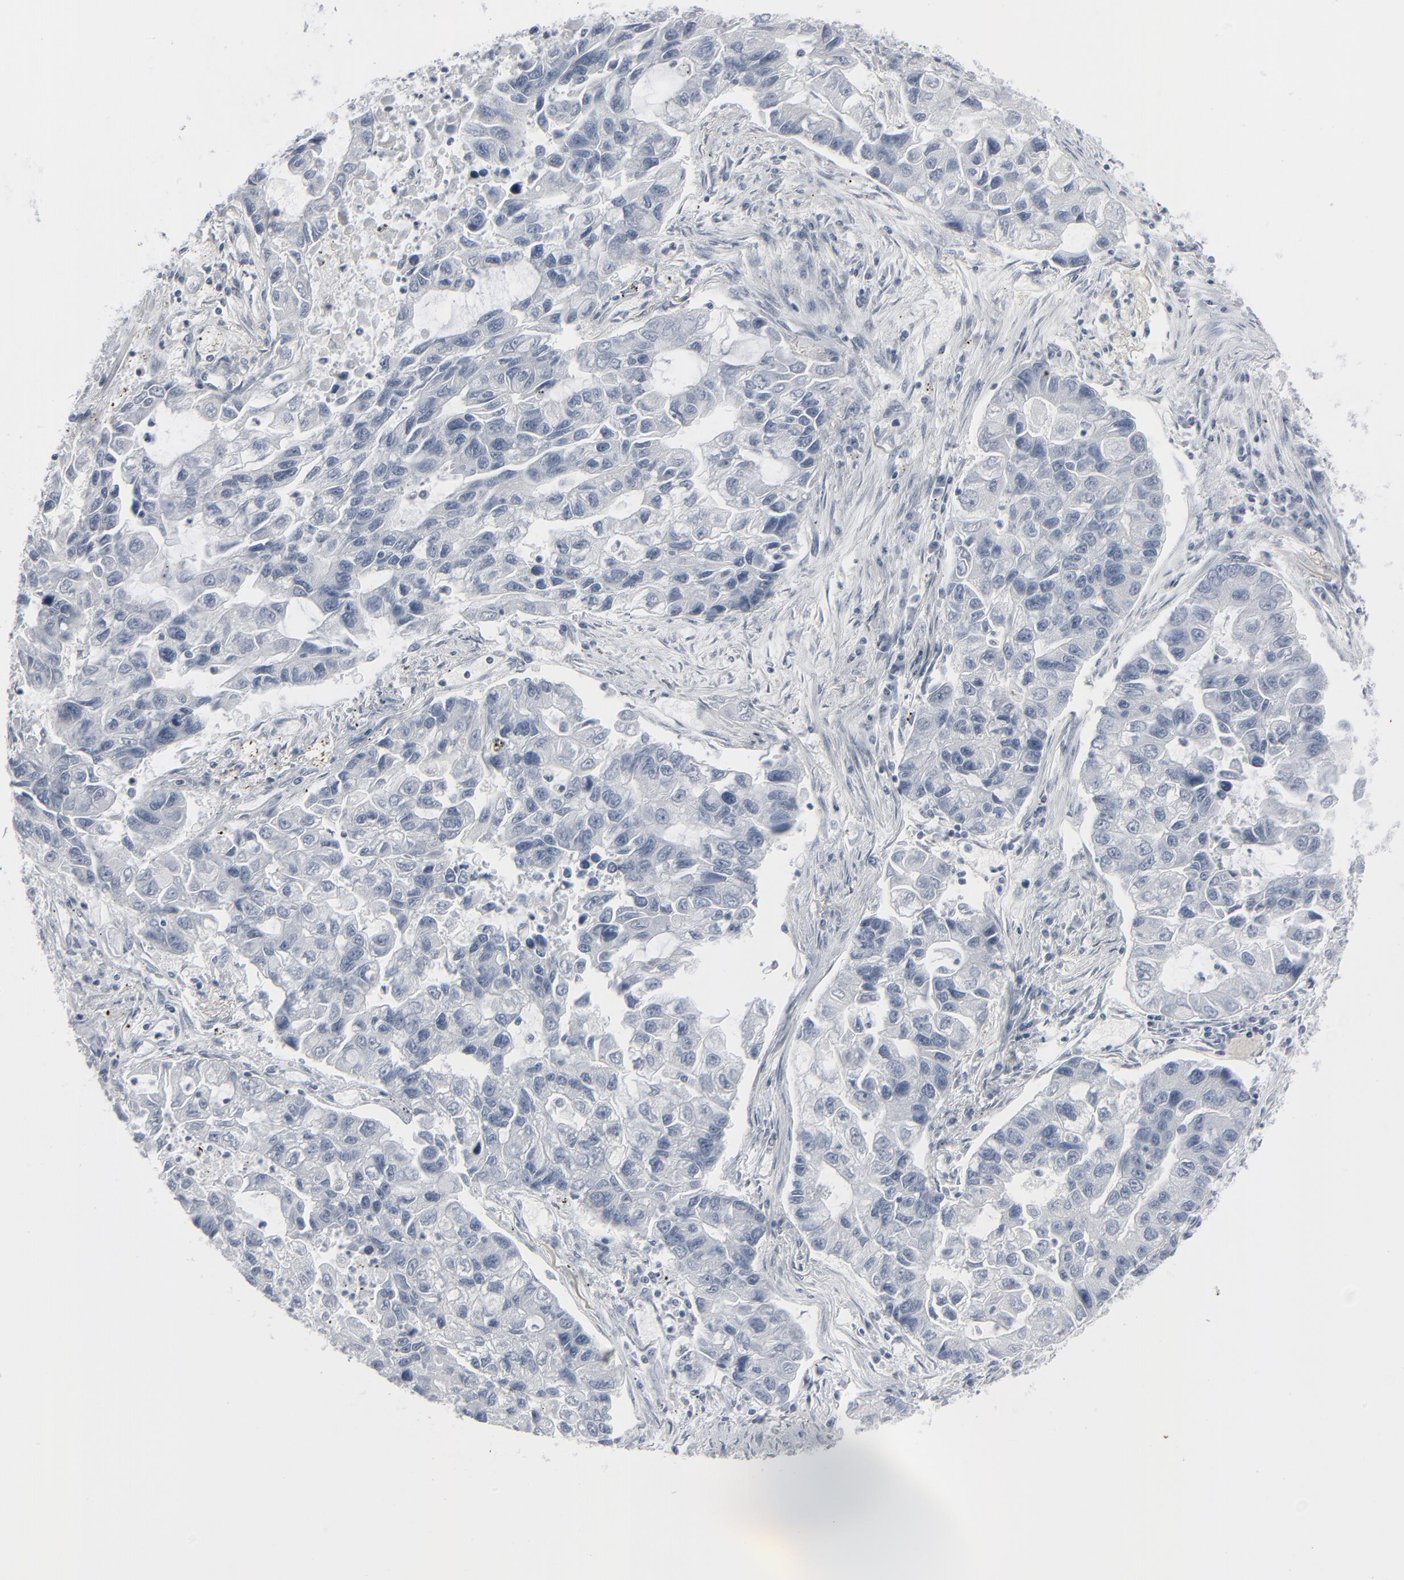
{"staining": {"intensity": "negative", "quantity": "none", "location": "none"}, "tissue": "lung cancer", "cell_type": "Tumor cells", "image_type": "cancer", "snomed": [{"axis": "morphology", "description": "Adenocarcinoma, NOS"}, {"axis": "topography", "description": "Lung"}], "caption": "Immunohistochemistry (IHC) of lung cancer shows no staining in tumor cells.", "gene": "MITF", "patient": {"sex": "female", "age": 51}}